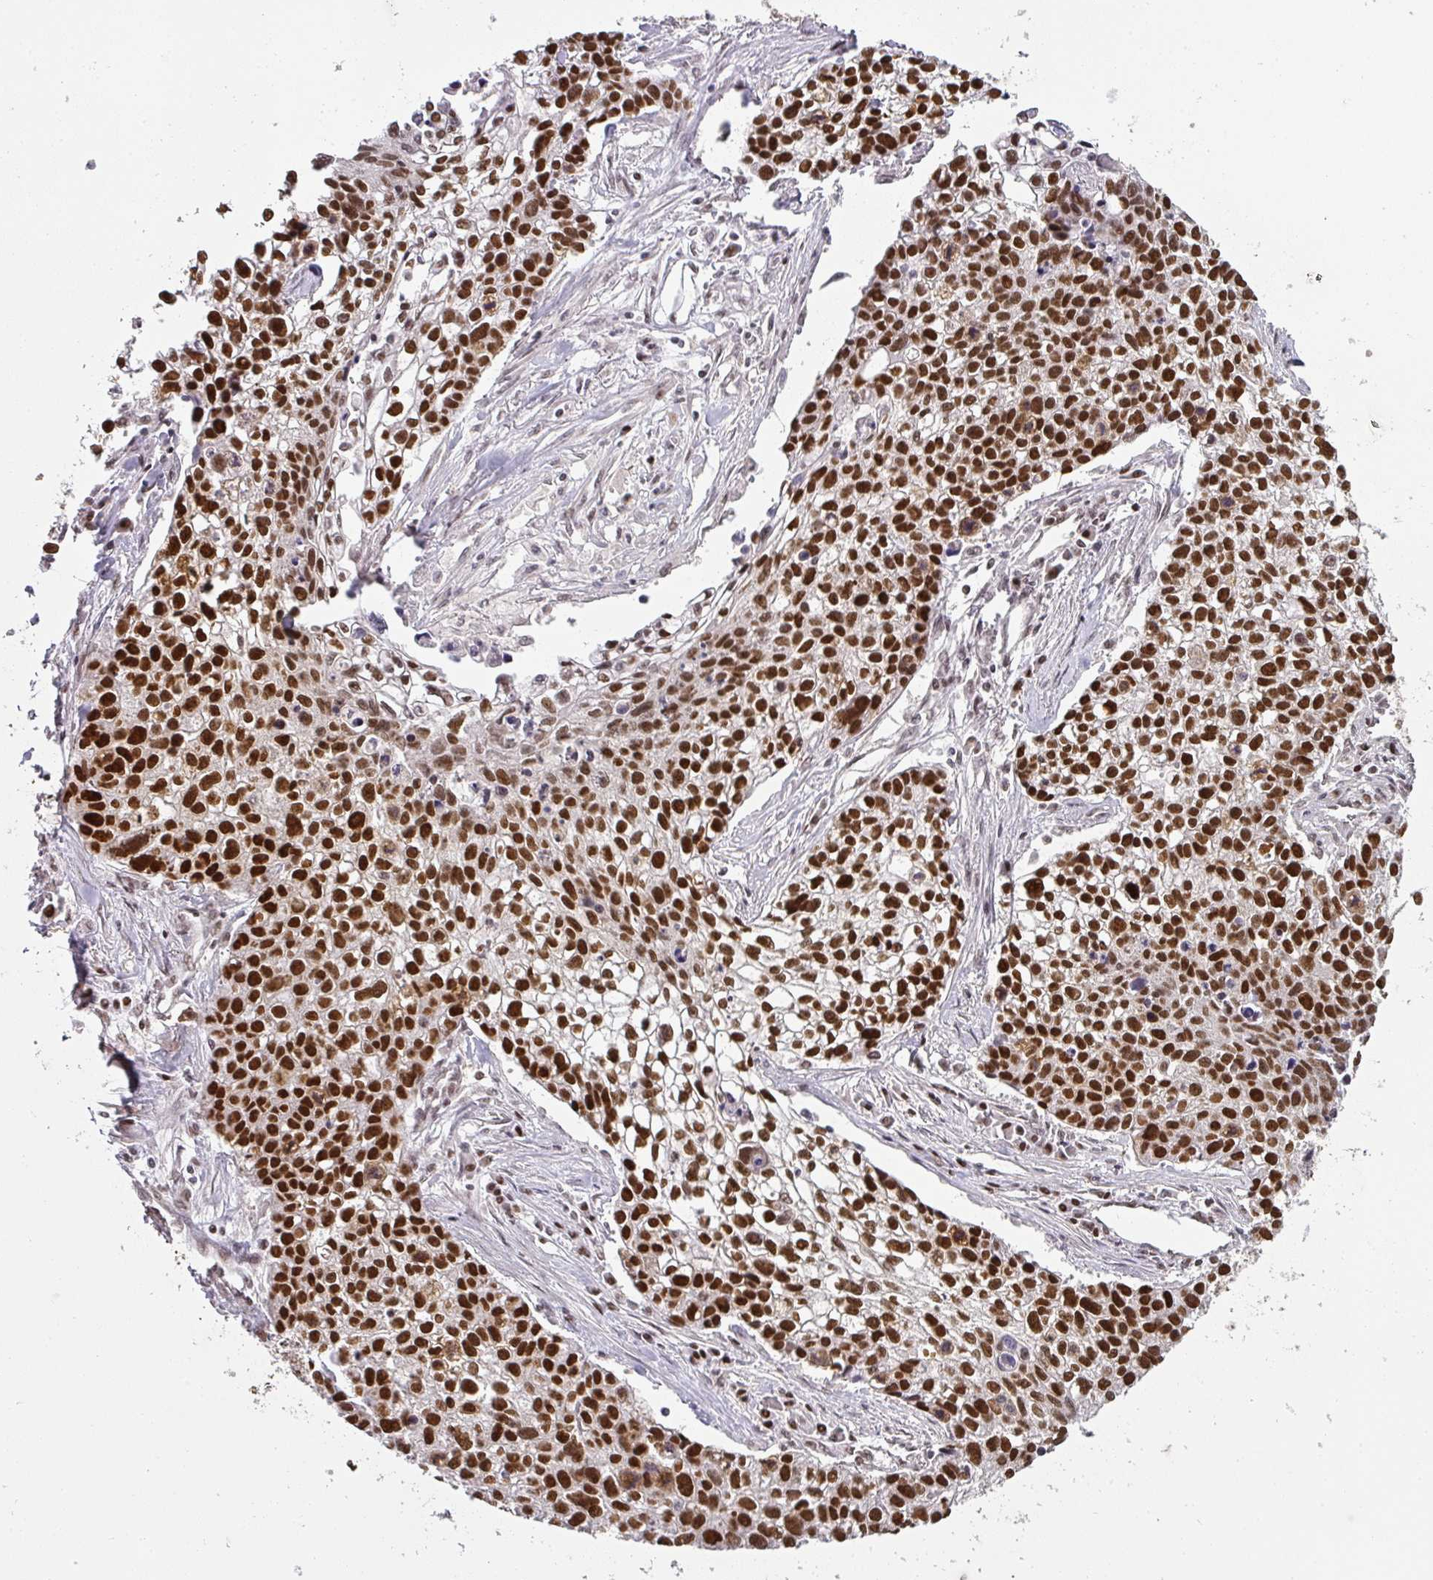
{"staining": {"intensity": "strong", "quantity": ">75%", "location": "nuclear"}, "tissue": "lung cancer", "cell_type": "Tumor cells", "image_type": "cancer", "snomed": [{"axis": "morphology", "description": "Squamous cell carcinoma, NOS"}, {"axis": "topography", "description": "Lung"}], "caption": "Human lung cancer (squamous cell carcinoma) stained with a protein marker shows strong staining in tumor cells.", "gene": "GPRIN2", "patient": {"sex": "male", "age": 74}}